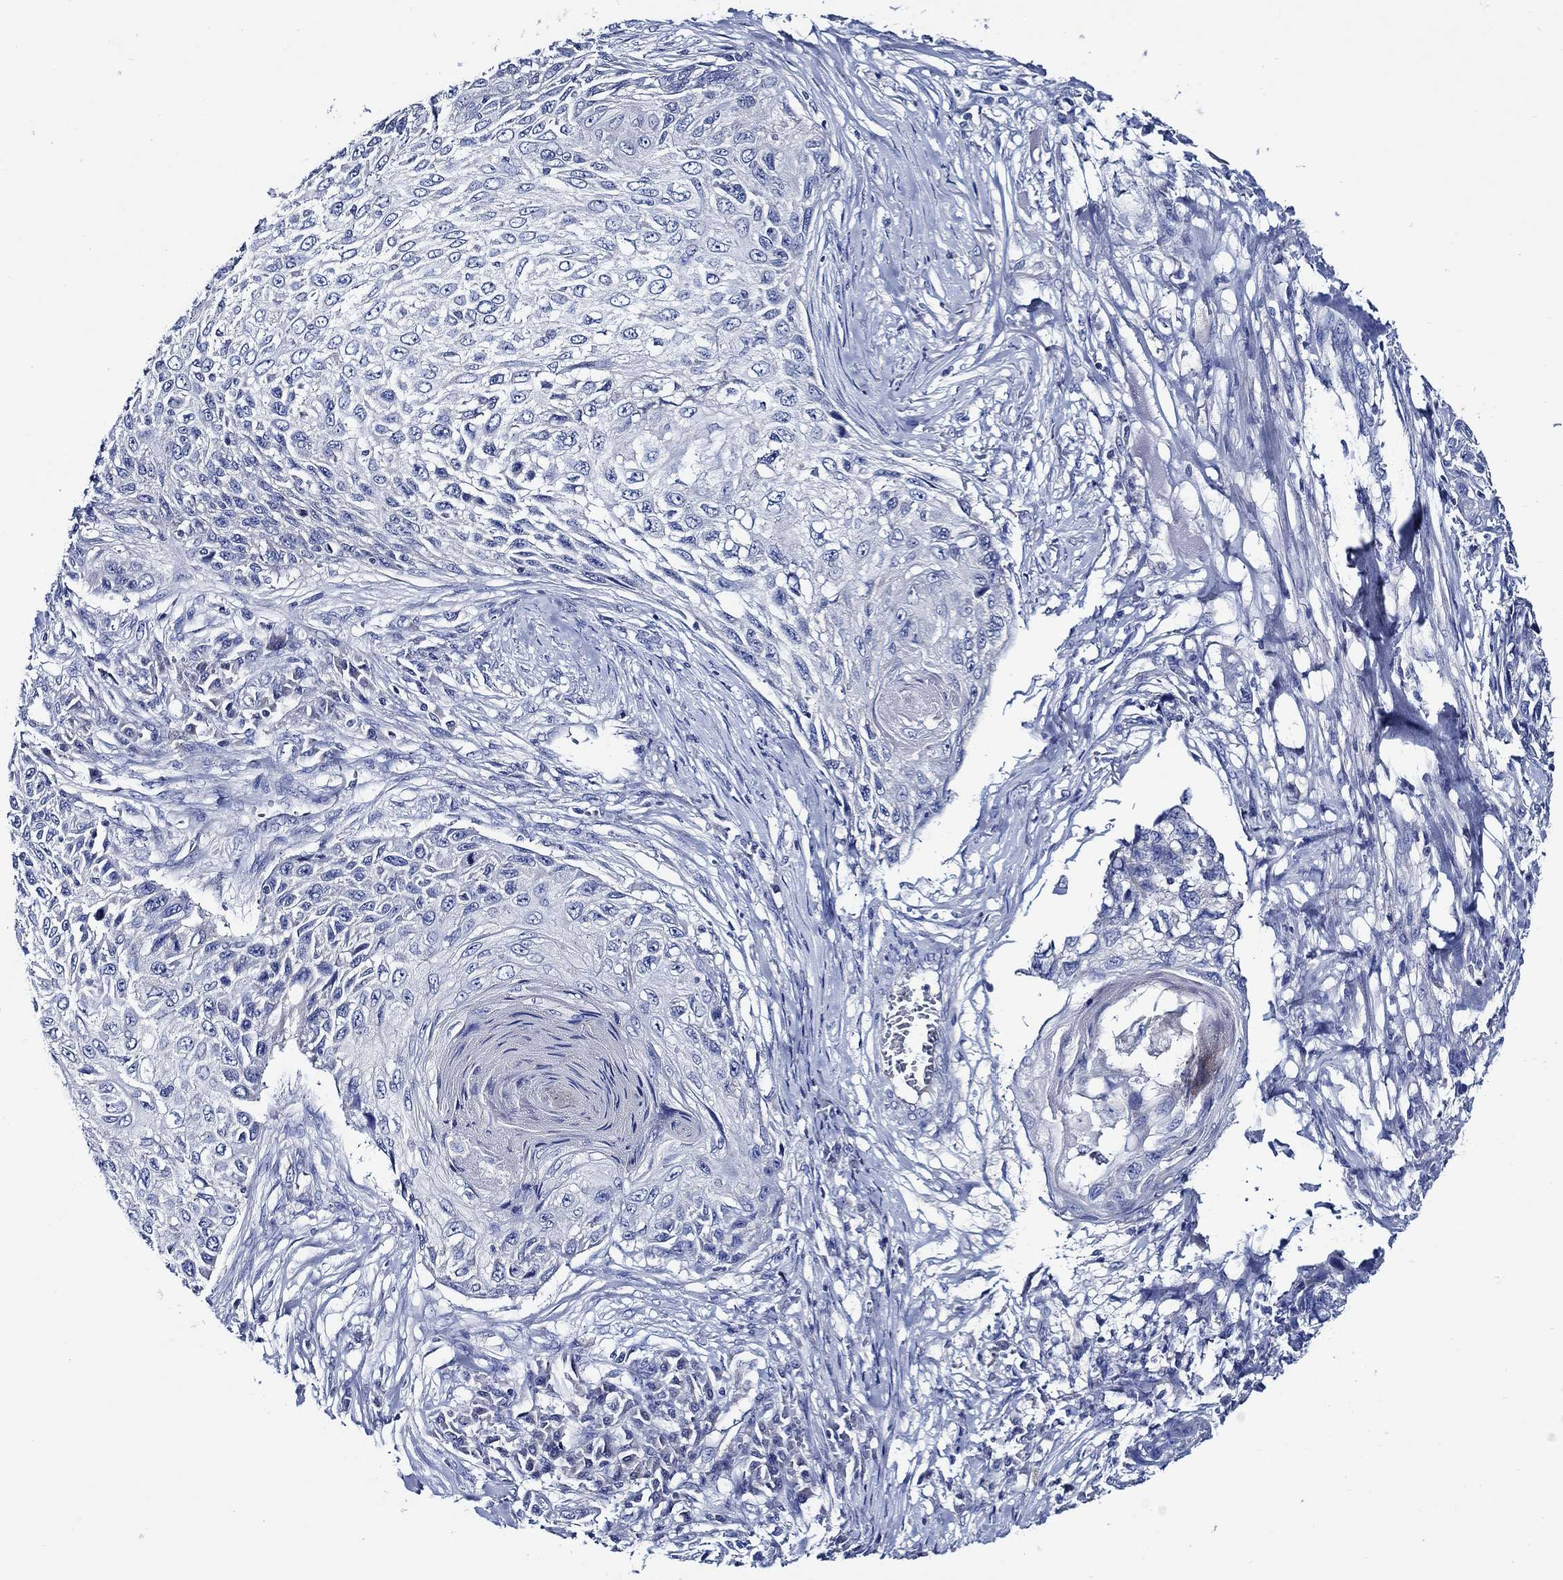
{"staining": {"intensity": "negative", "quantity": "none", "location": "none"}, "tissue": "skin cancer", "cell_type": "Tumor cells", "image_type": "cancer", "snomed": [{"axis": "morphology", "description": "Squamous cell carcinoma, NOS"}, {"axis": "topography", "description": "Skin"}], "caption": "IHC of squamous cell carcinoma (skin) reveals no expression in tumor cells.", "gene": "SKOR1", "patient": {"sex": "male", "age": 92}}